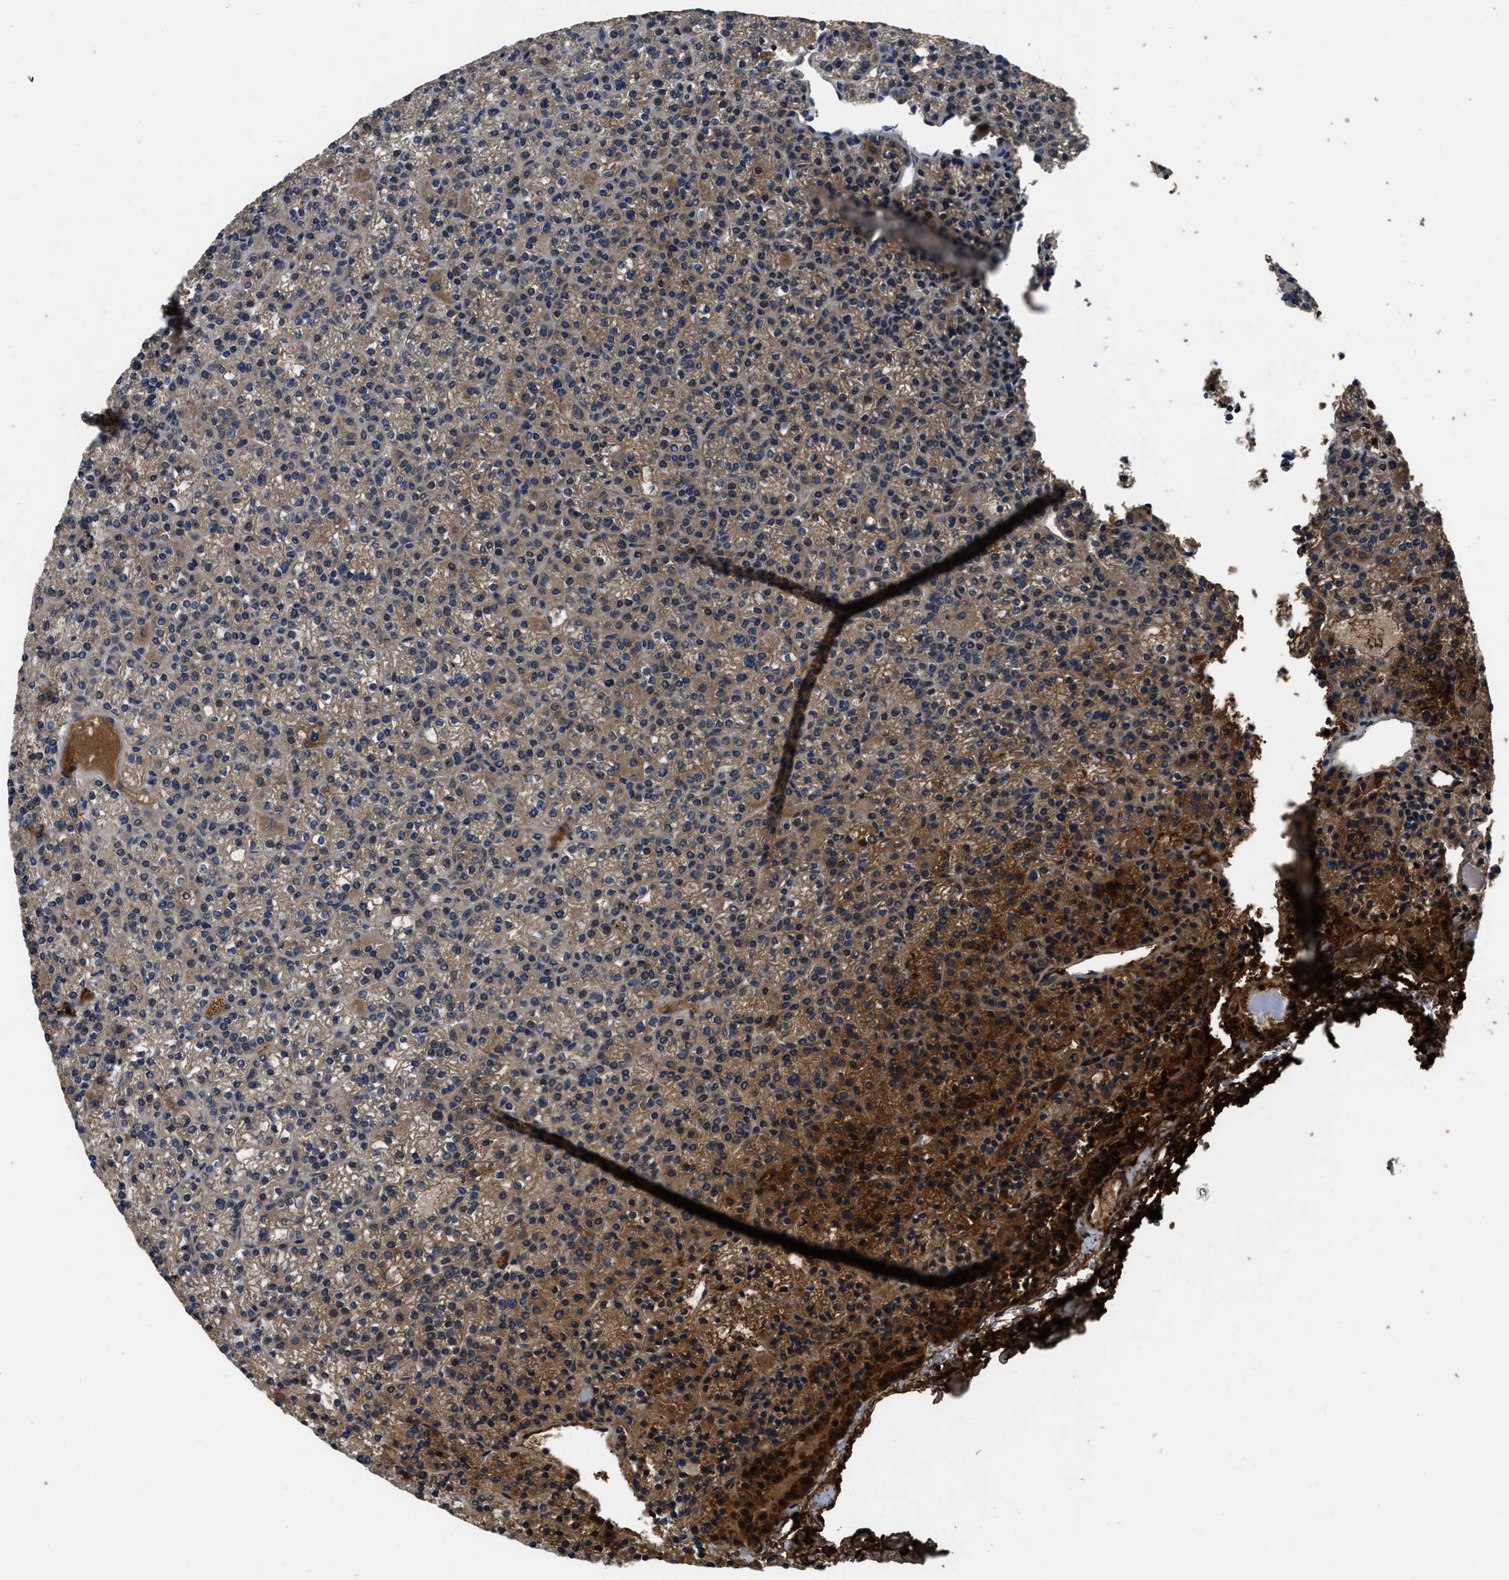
{"staining": {"intensity": "moderate", "quantity": "25%-75%", "location": "cytoplasmic/membranous"}, "tissue": "parathyroid gland", "cell_type": "Glandular cells", "image_type": "normal", "snomed": [{"axis": "morphology", "description": "Normal tissue, NOS"}, {"axis": "morphology", "description": "Adenoma, NOS"}, {"axis": "topography", "description": "Parathyroid gland"}], "caption": "Immunohistochemistry (IHC) (DAB (3,3'-diaminobenzidine)) staining of benign human parathyroid gland exhibits moderate cytoplasmic/membranous protein positivity in about 25%-75% of glandular cells.", "gene": "ERC1", "patient": {"sex": "female", "age": 64}}